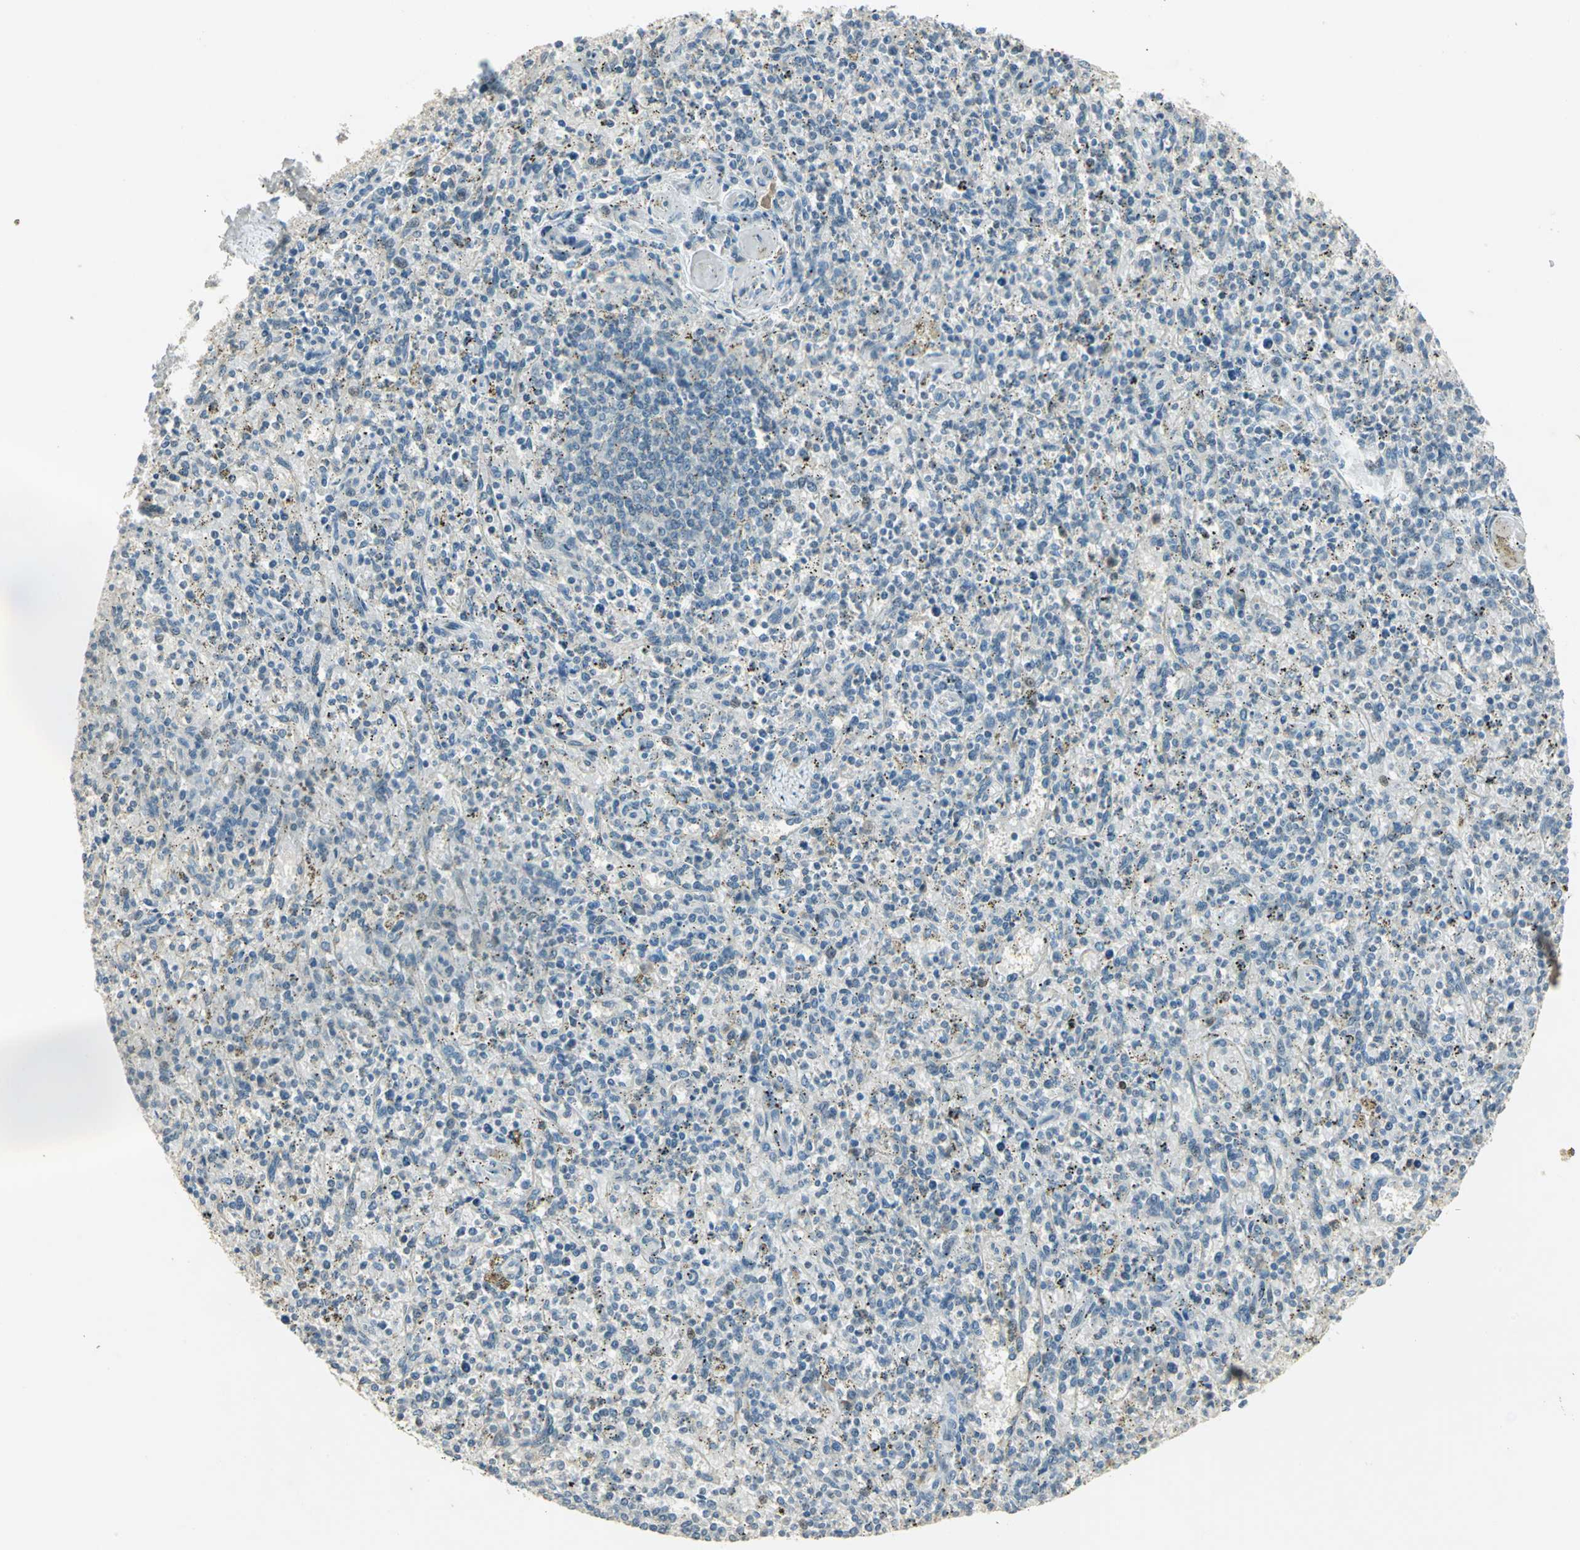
{"staining": {"intensity": "strong", "quantity": "<25%", "location": "nuclear"}, "tissue": "spleen", "cell_type": "Cells in red pulp", "image_type": "normal", "snomed": [{"axis": "morphology", "description": "Normal tissue, NOS"}, {"axis": "topography", "description": "Spleen"}], "caption": "A medium amount of strong nuclear expression is appreciated in about <25% of cells in red pulp in benign spleen. (Brightfield microscopy of DAB IHC at high magnification).", "gene": "AK6", "patient": {"sex": "male", "age": 72}}